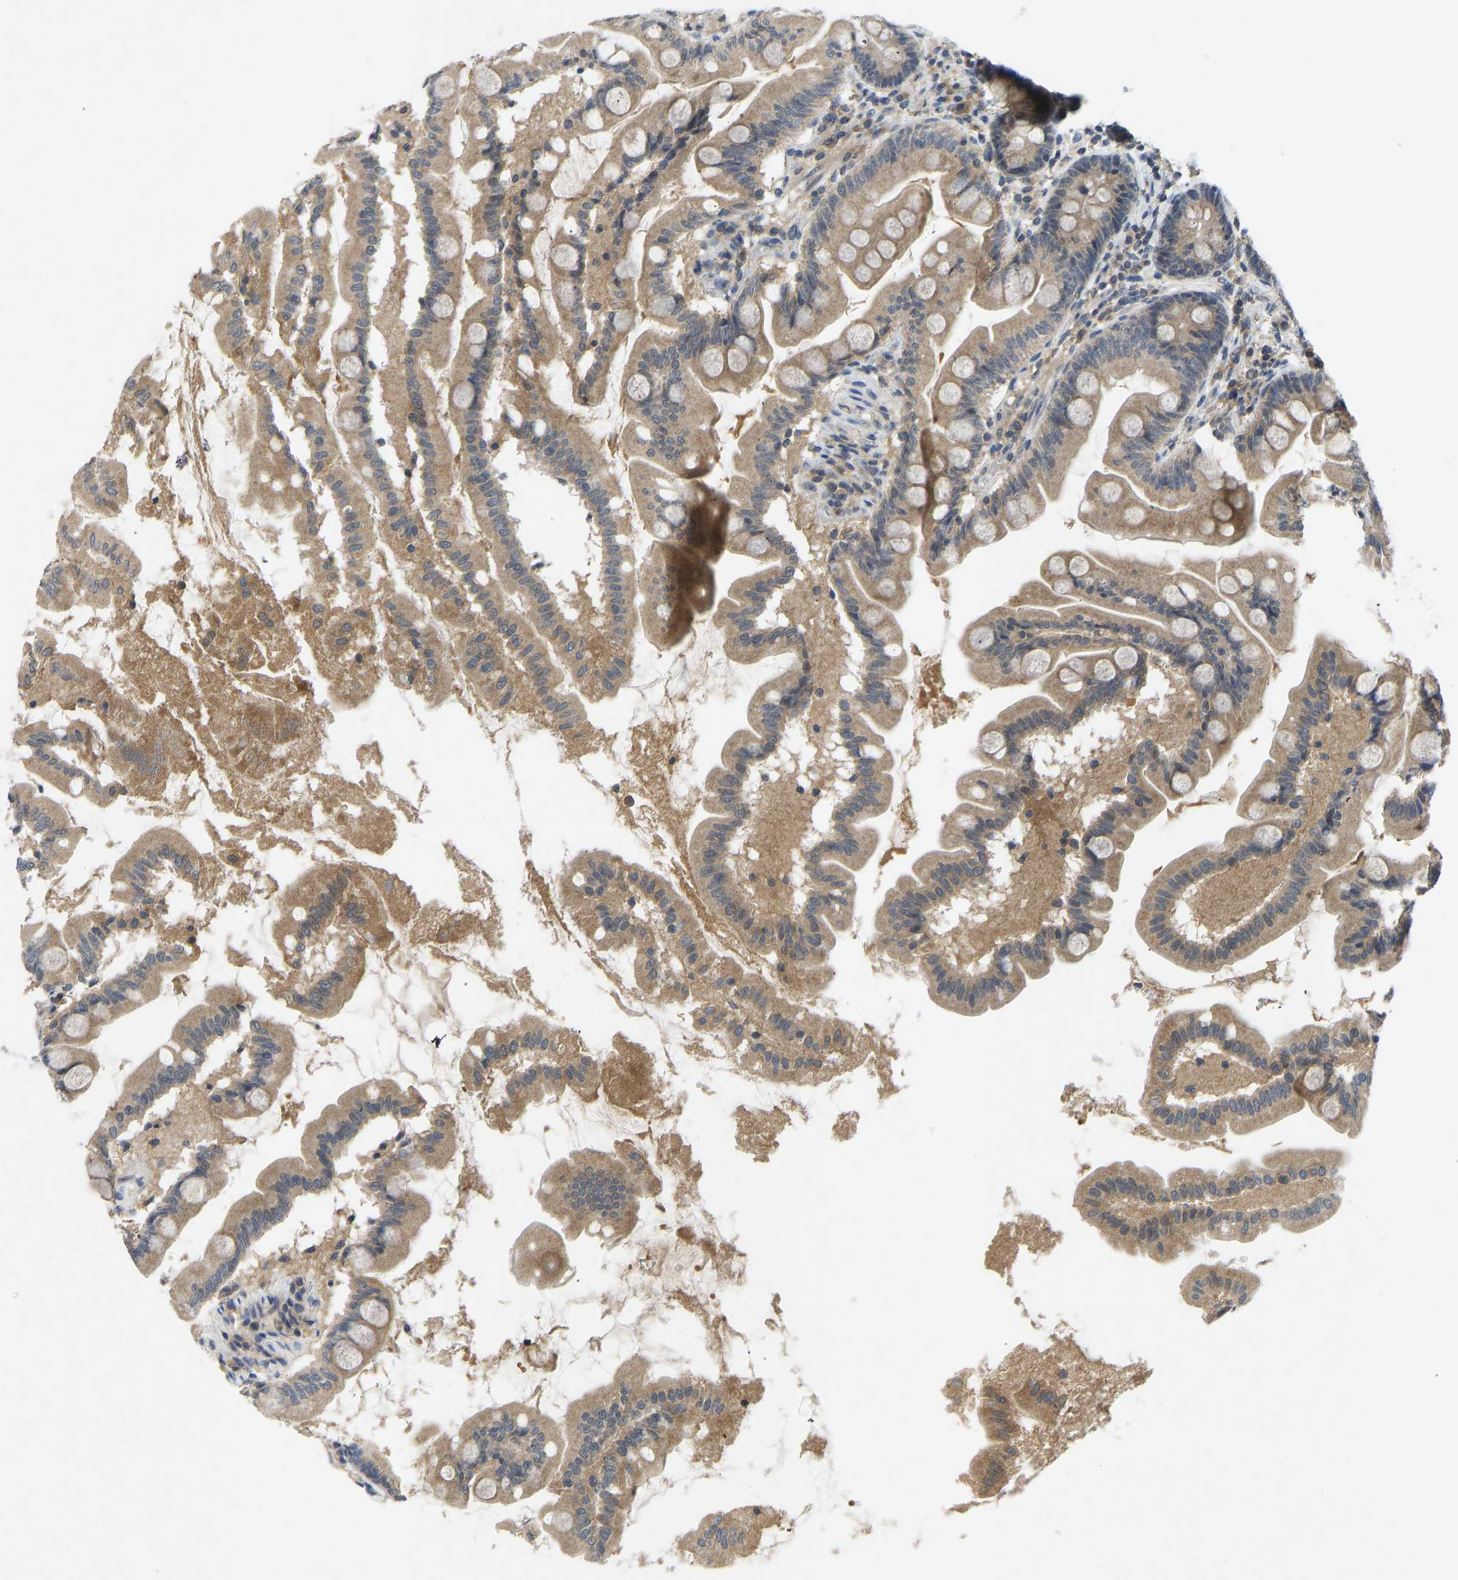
{"staining": {"intensity": "moderate", "quantity": ">75%", "location": "cytoplasmic/membranous"}, "tissue": "small intestine", "cell_type": "Glandular cells", "image_type": "normal", "snomed": [{"axis": "morphology", "description": "Normal tissue, NOS"}, {"axis": "topography", "description": "Small intestine"}], "caption": "Protein expression by IHC reveals moderate cytoplasmic/membranous positivity in about >75% of glandular cells in normal small intestine.", "gene": "PDE7A", "patient": {"sex": "female", "age": 56}}